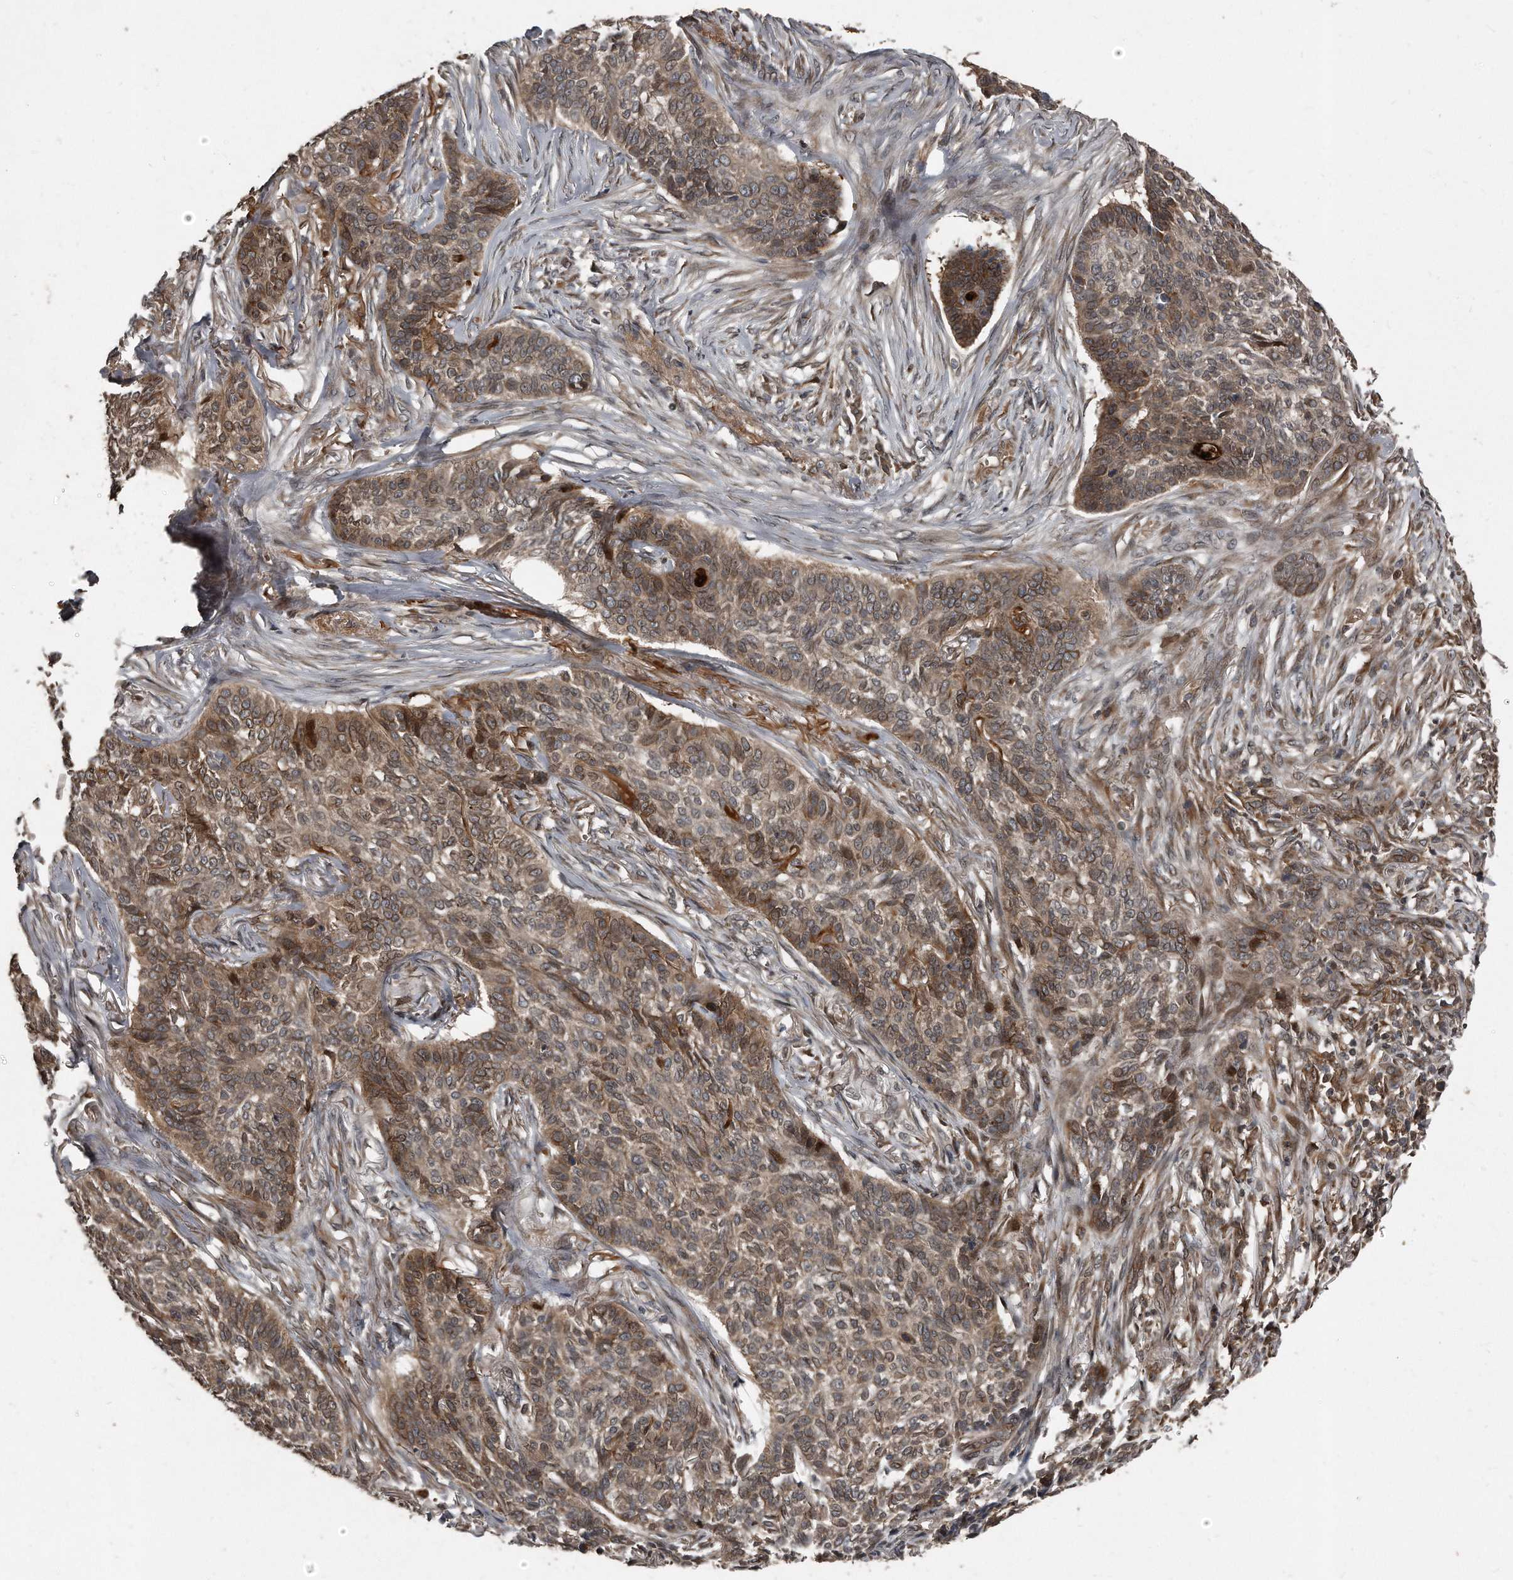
{"staining": {"intensity": "weak", "quantity": "25%-75%", "location": "cytoplasmic/membranous,nuclear"}, "tissue": "skin cancer", "cell_type": "Tumor cells", "image_type": "cancer", "snomed": [{"axis": "morphology", "description": "Basal cell carcinoma"}, {"axis": "topography", "description": "Skin"}], "caption": "Immunohistochemistry (IHC) staining of skin cancer, which shows low levels of weak cytoplasmic/membranous and nuclear staining in approximately 25%-75% of tumor cells indicating weak cytoplasmic/membranous and nuclear protein expression. The staining was performed using DAB (brown) for protein detection and nuclei were counterstained in hematoxylin (blue).", "gene": "GCH1", "patient": {"sex": "male", "age": 85}}